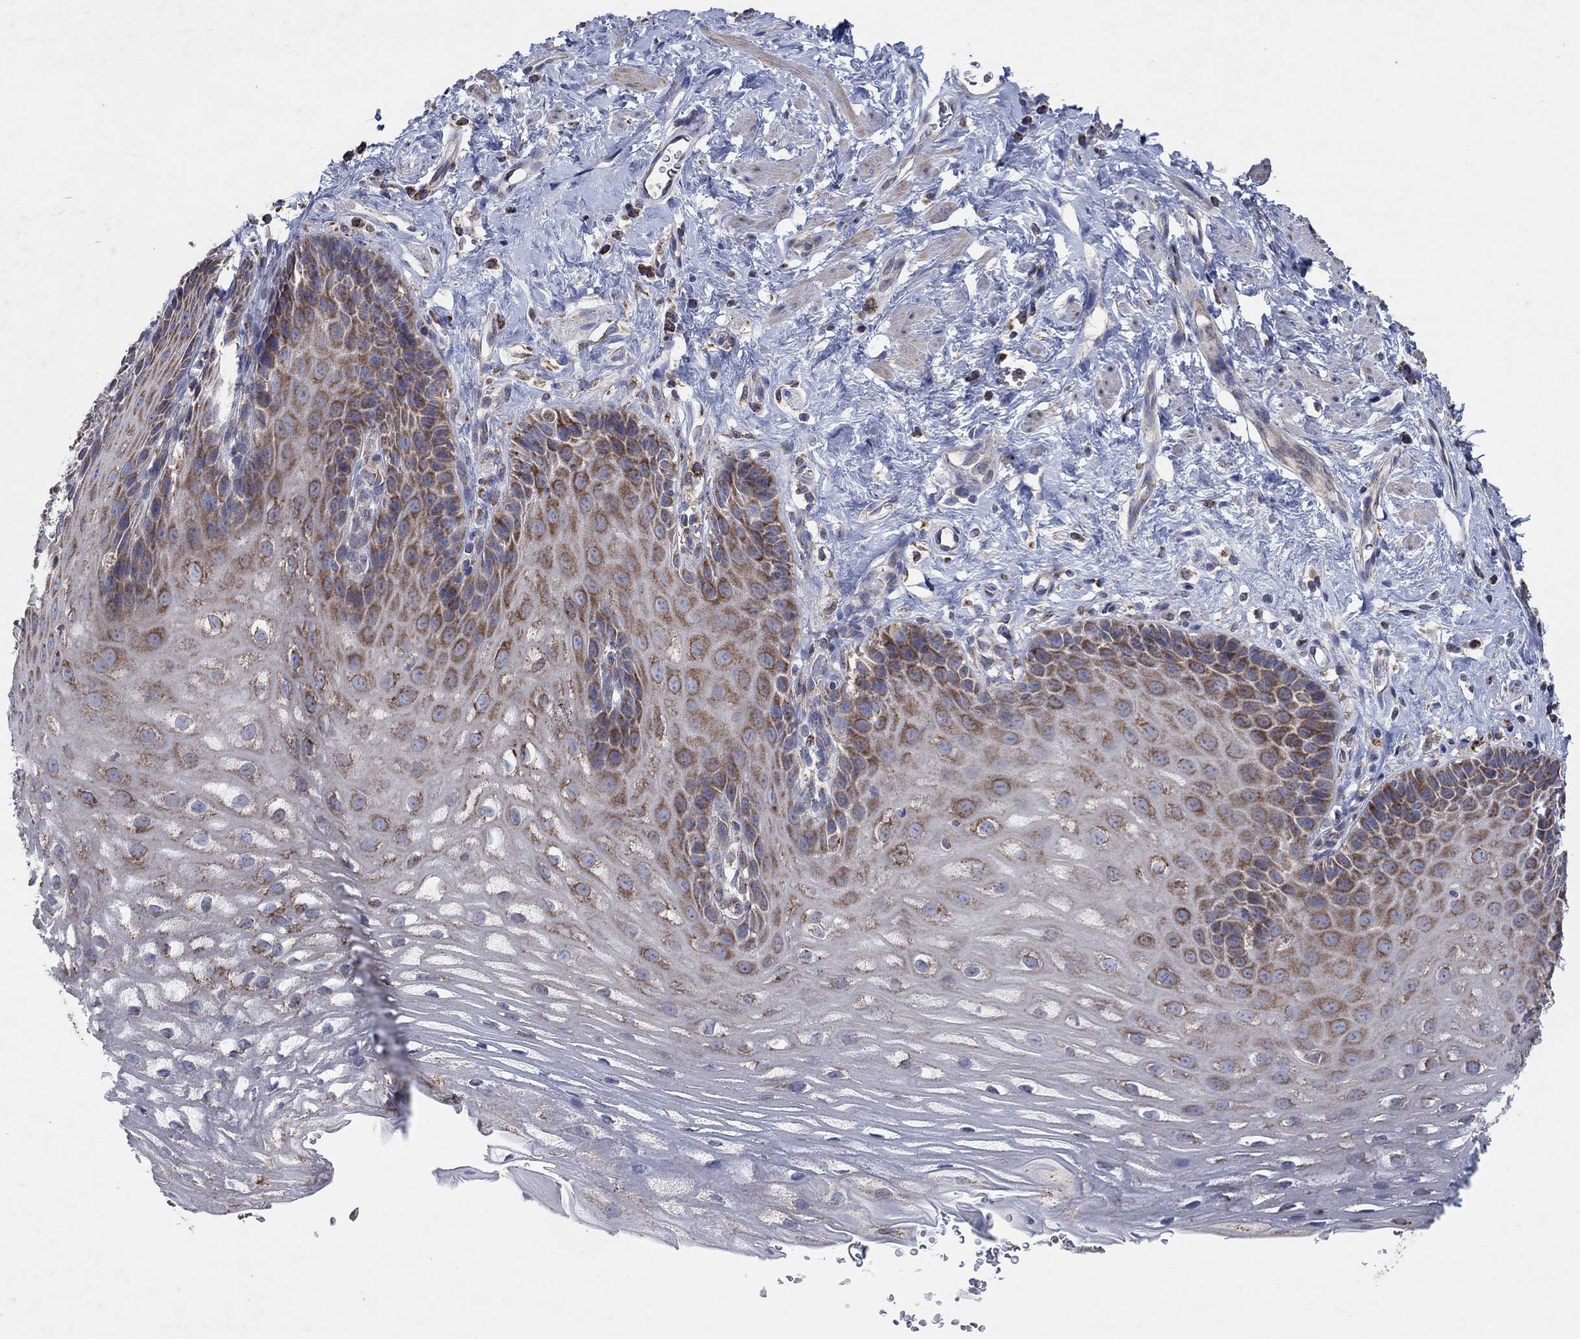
{"staining": {"intensity": "moderate", "quantity": "<25%", "location": "cytoplasmic/membranous"}, "tissue": "esophagus", "cell_type": "Squamous epithelial cells", "image_type": "normal", "snomed": [{"axis": "morphology", "description": "Normal tissue, NOS"}, {"axis": "topography", "description": "Esophagus"}], "caption": "Protein analysis of unremarkable esophagus displays moderate cytoplasmic/membranous staining in approximately <25% of squamous epithelial cells. (IHC, brightfield microscopy, high magnification).", "gene": "NCEH1", "patient": {"sex": "male", "age": 64}}